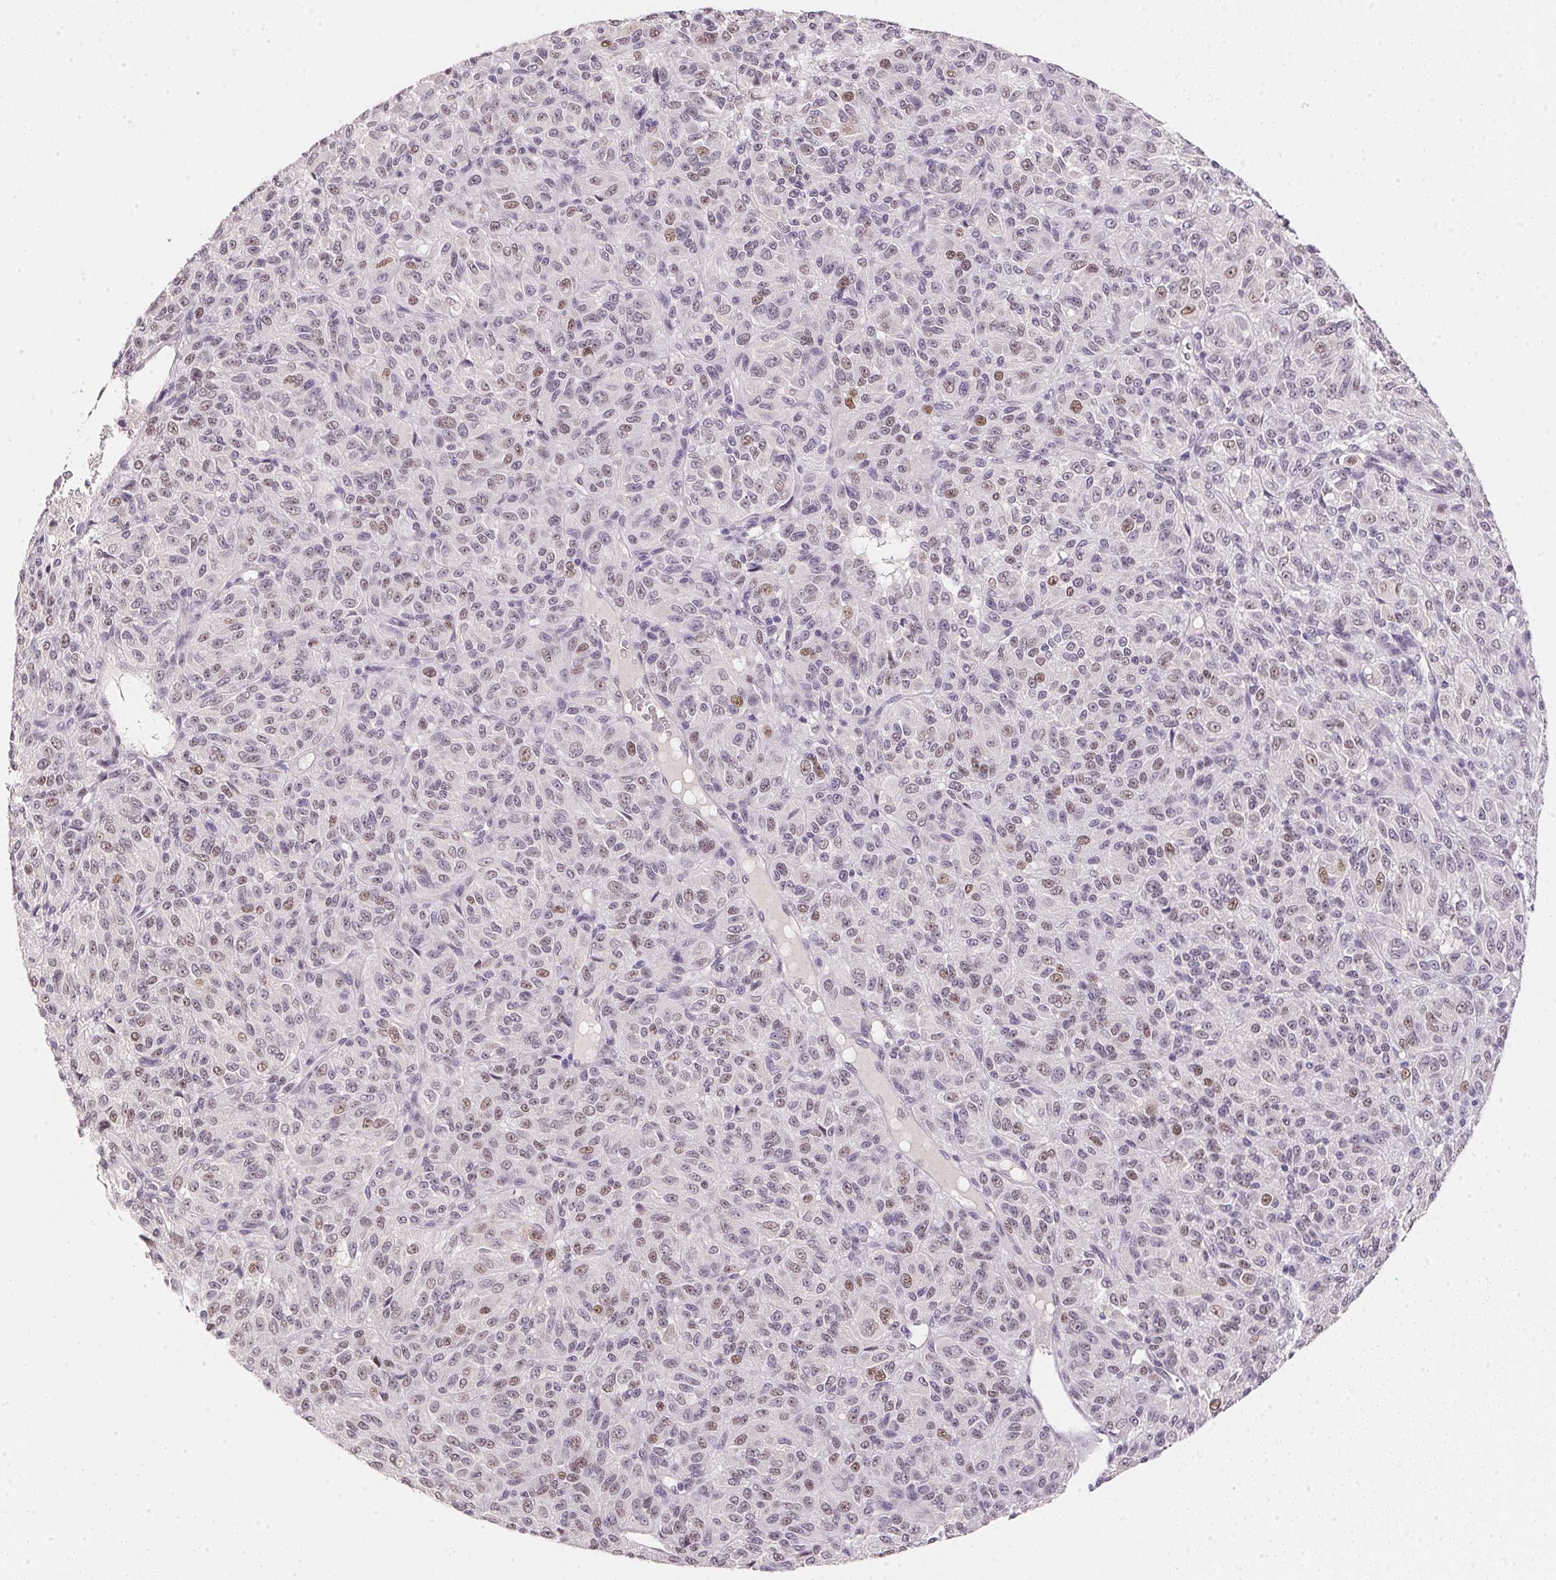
{"staining": {"intensity": "weak", "quantity": "<25%", "location": "nuclear"}, "tissue": "melanoma", "cell_type": "Tumor cells", "image_type": "cancer", "snomed": [{"axis": "morphology", "description": "Malignant melanoma, Metastatic site"}, {"axis": "topography", "description": "Brain"}], "caption": "This is an IHC photomicrograph of human malignant melanoma (metastatic site). There is no positivity in tumor cells.", "gene": "POLR3G", "patient": {"sex": "female", "age": 56}}